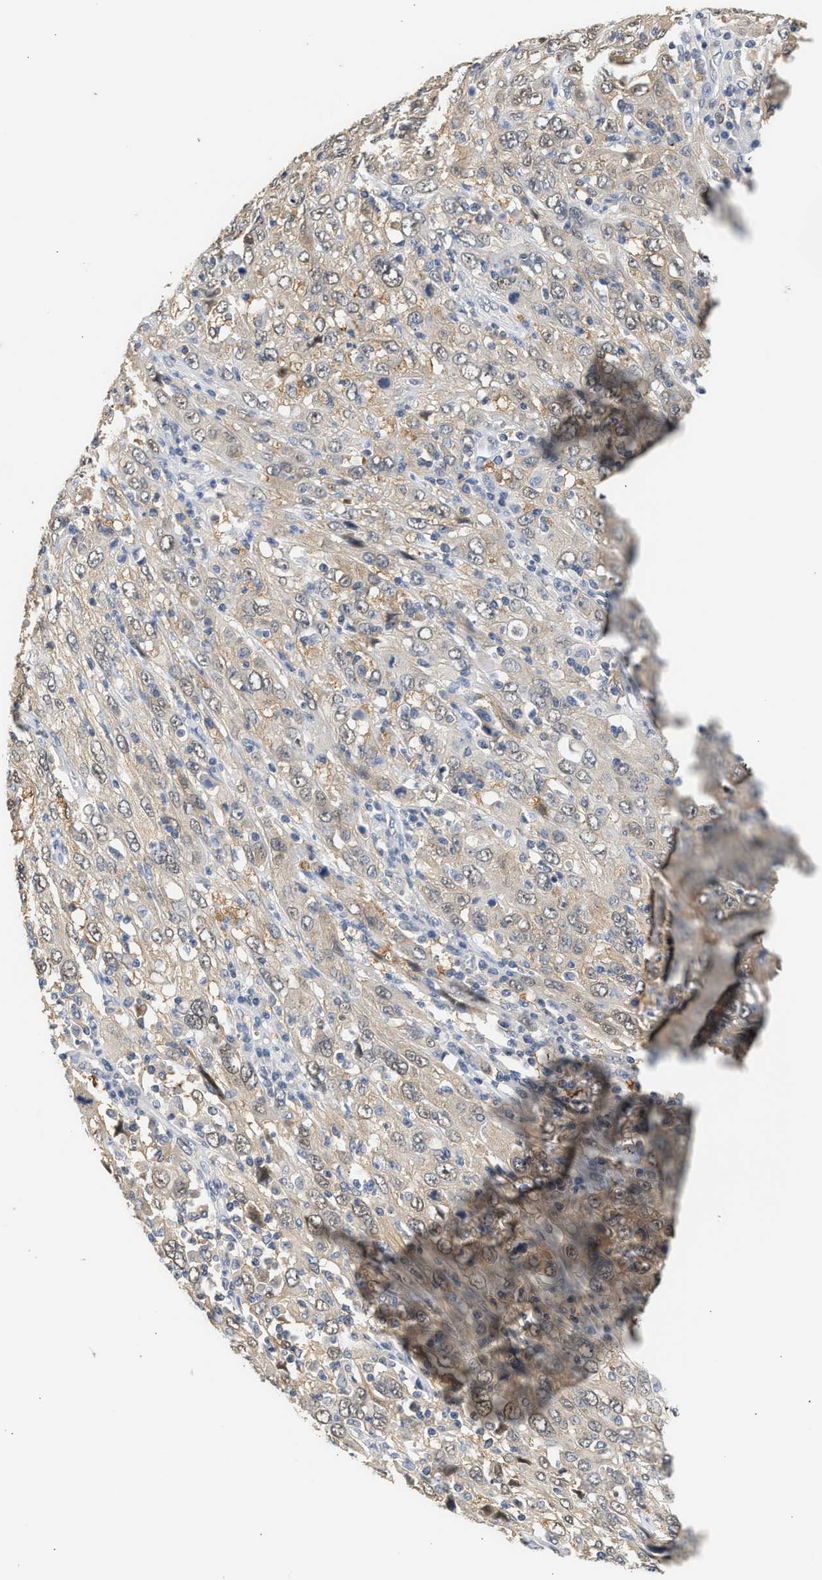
{"staining": {"intensity": "weak", "quantity": "25%-75%", "location": "cytoplasmic/membranous,nuclear"}, "tissue": "cervical cancer", "cell_type": "Tumor cells", "image_type": "cancer", "snomed": [{"axis": "morphology", "description": "Squamous cell carcinoma, NOS"}, {"axis": "topography", "description": "Cervix"}], "caption": "Brown immunohistochemical staining in human cervical cancer (squamous cell carcinoma) shows weak cytoplasmic/membranous and nuclear positivity in about 25%-75% of tumor cells. (brown staining indicates protein expression, while blue staining denotes nuclei).", "gene": "PPM1L", "patient": {"sex": "female", "age": 46}}